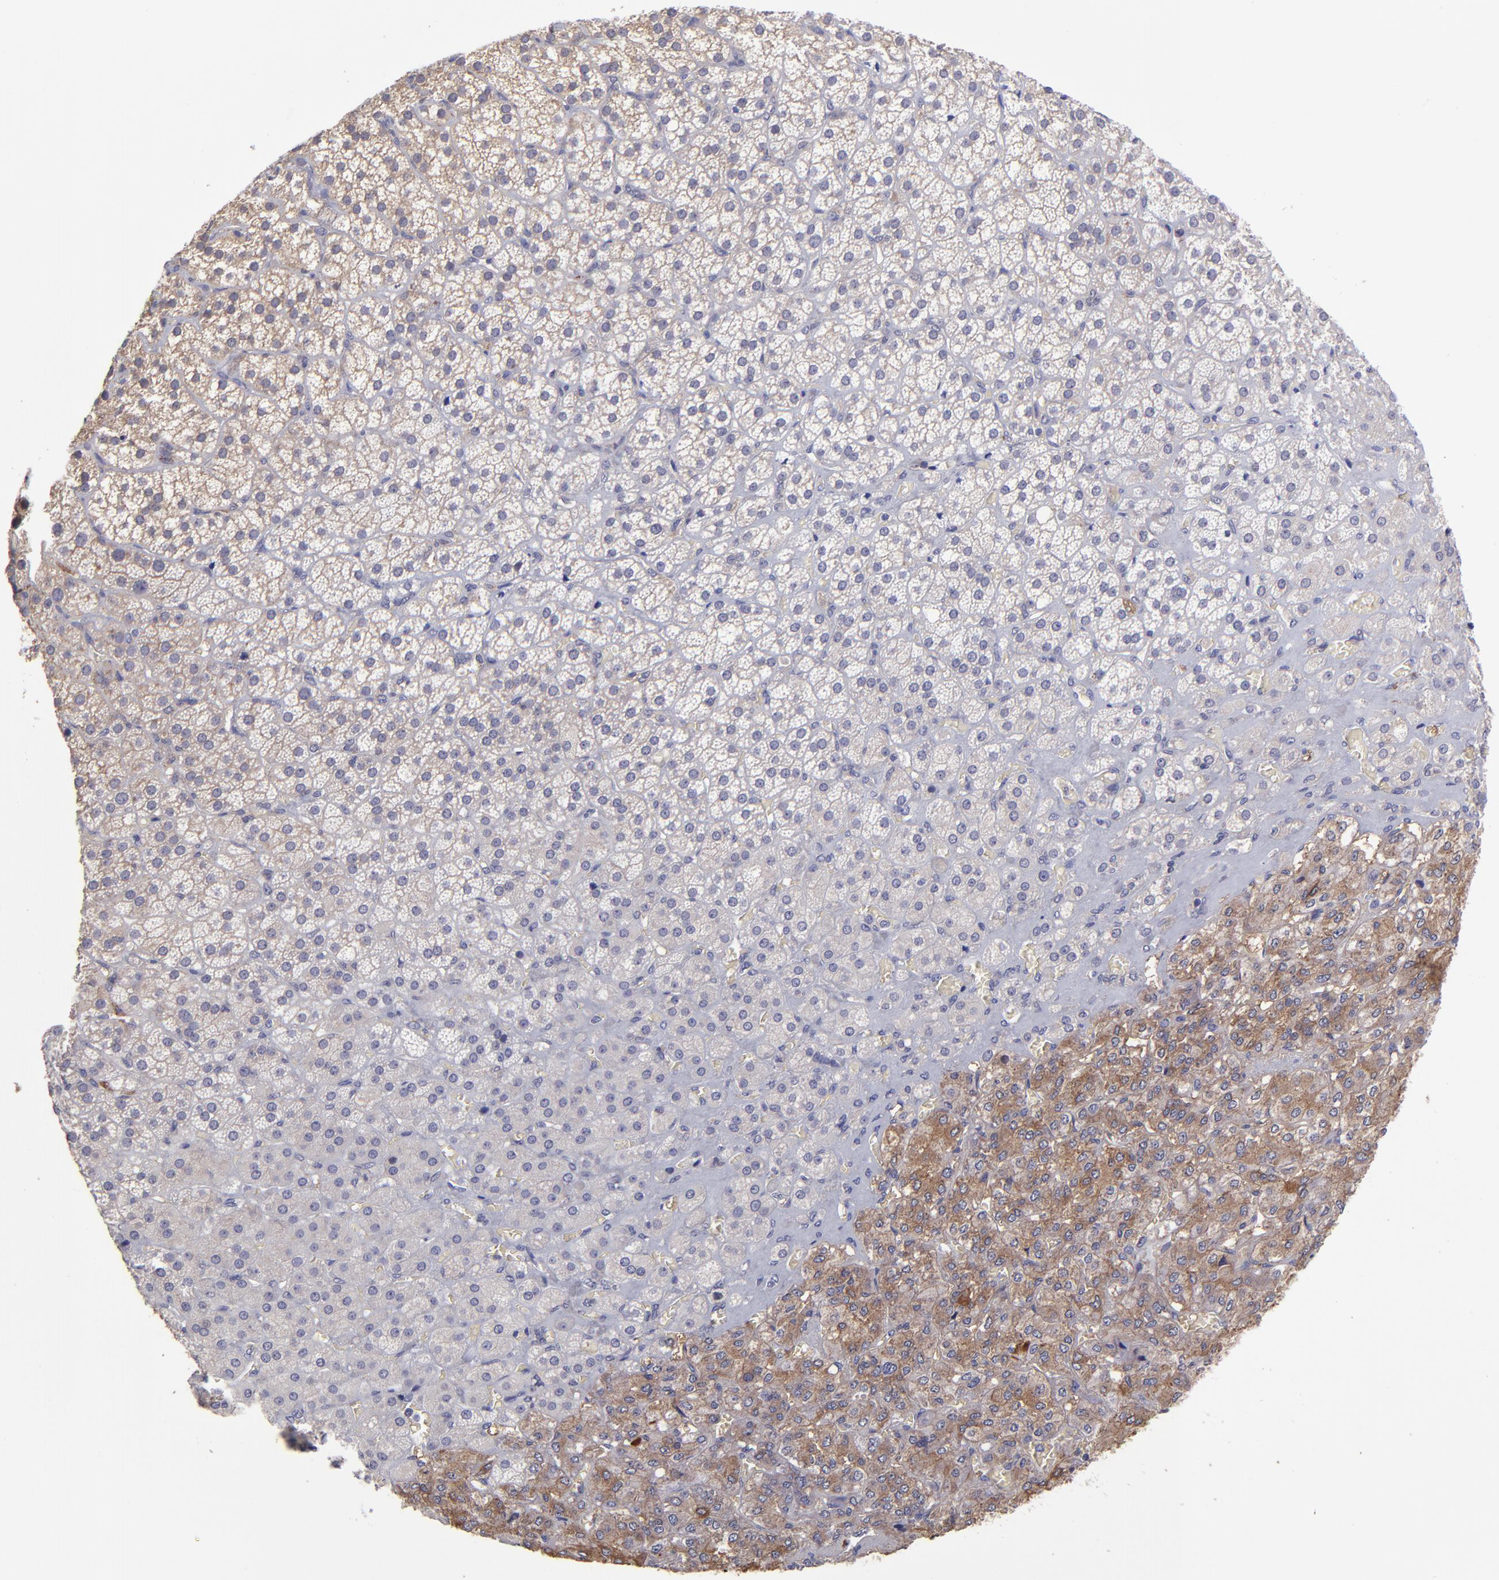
{"staining": {"intensity": "weak", "quantity": ">75%", "location": "cytoplasmic/membranous"}, "tissue": "adrenal gland", "cell_type": "Glandular cells", "image_type": "normal", "snomed": [{"axis": "morphology", "description": "Normal tissue, NOS"}, {"axis": "topography", "description": "Adrenal gland"}], "caption": "Immunohistochemistry (IHC) (DAB) staining of unremarkable adrenal gland reveals weak cytoplasmic/membranous protein staining in approximately >75% of glandular cells.", "gene": "NSF", "patient": {"sex": "female", "age": 71}}